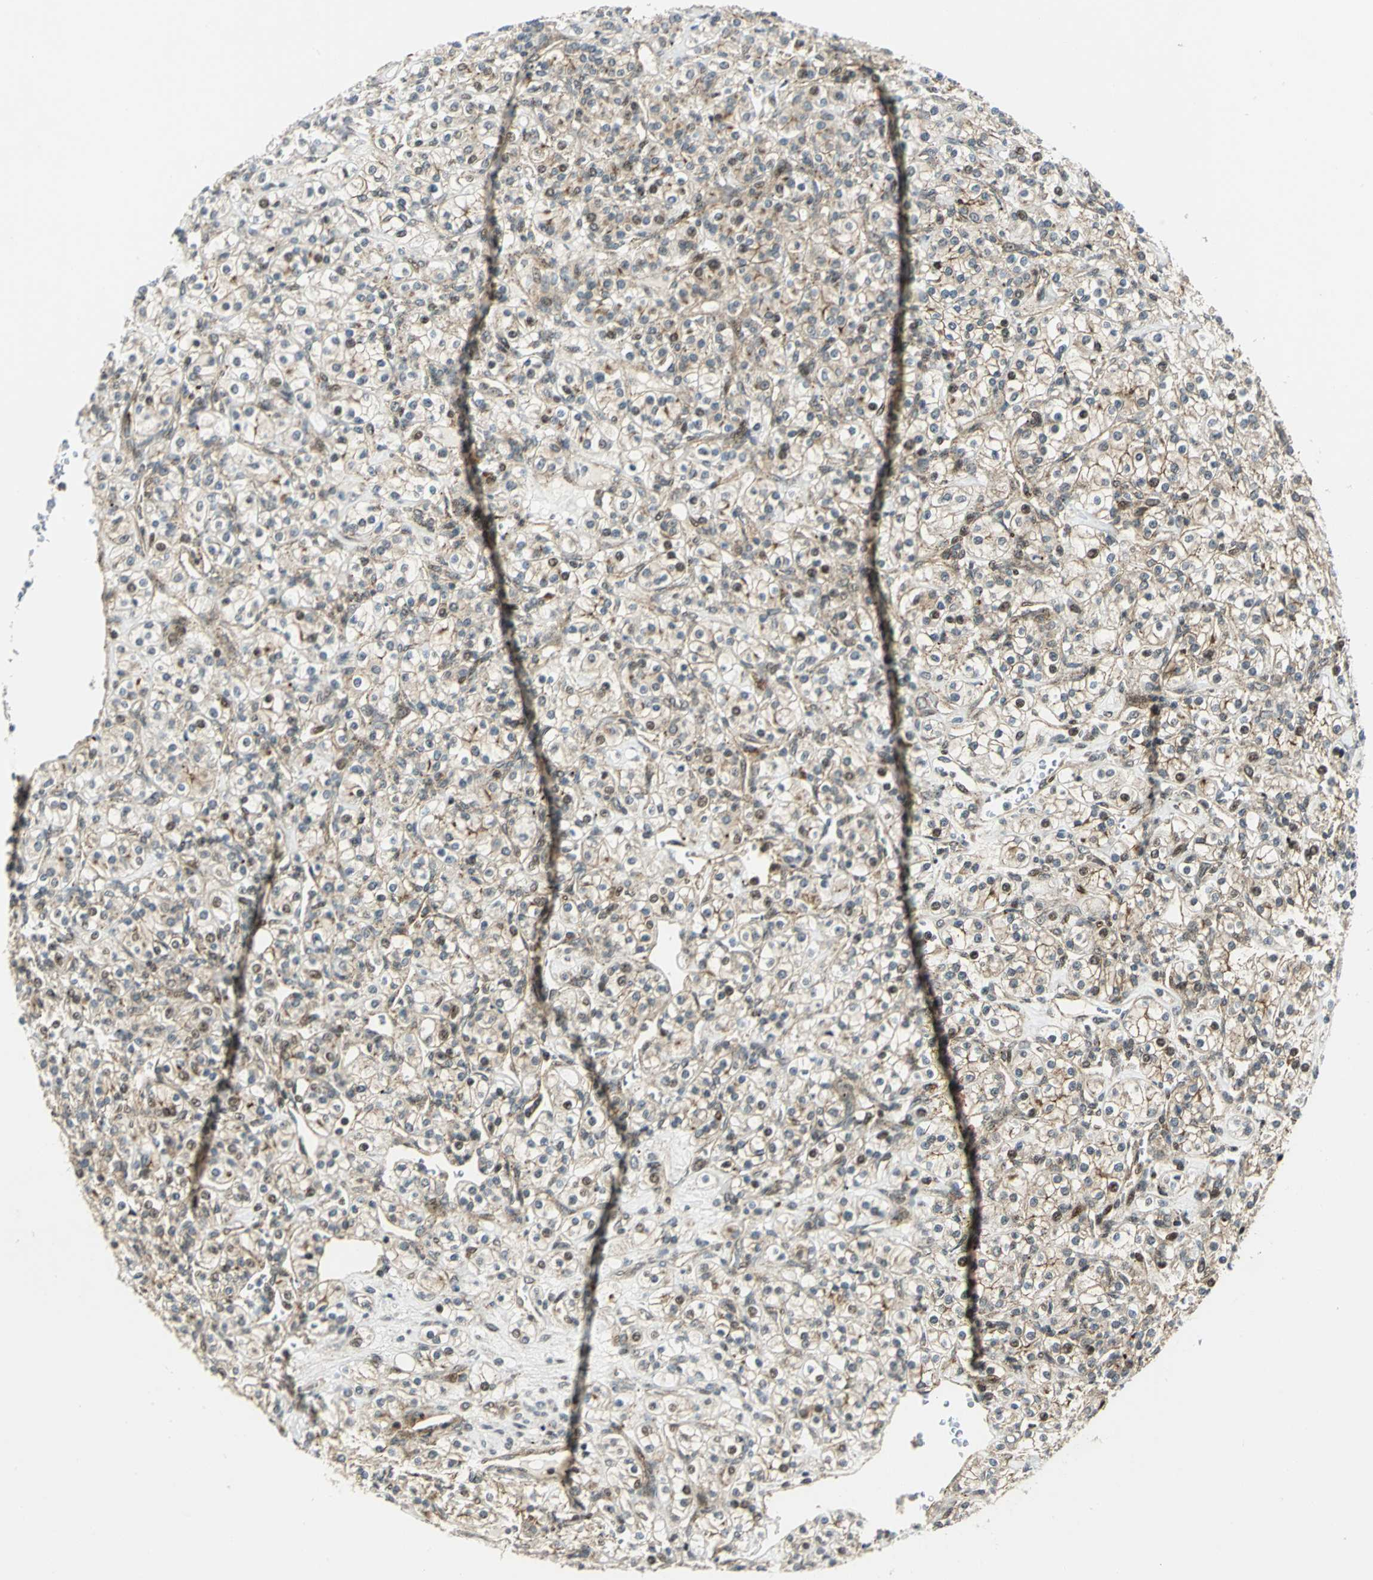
{"staining": {"intensity": "moderate", "quantity": ">75%", "location": "cytoplasmic/membranous"}, "tissue": "renal cancer", "cell_type": "Tumor cells", "image_type": "cancer", "snomed": [{"axis": "morphology", "description": "Adenocarcinoma, NOS"}, {"axis": "topography", "description": "Kidney"}], "caption": "Protein staining displays moderate cytoplasmic/membranous positivity in approximately >75% of tumor cells in renal adenocarcinoma.", "gene": "ATP6V1A", "patient": {"sex": "male", "age": 77}}